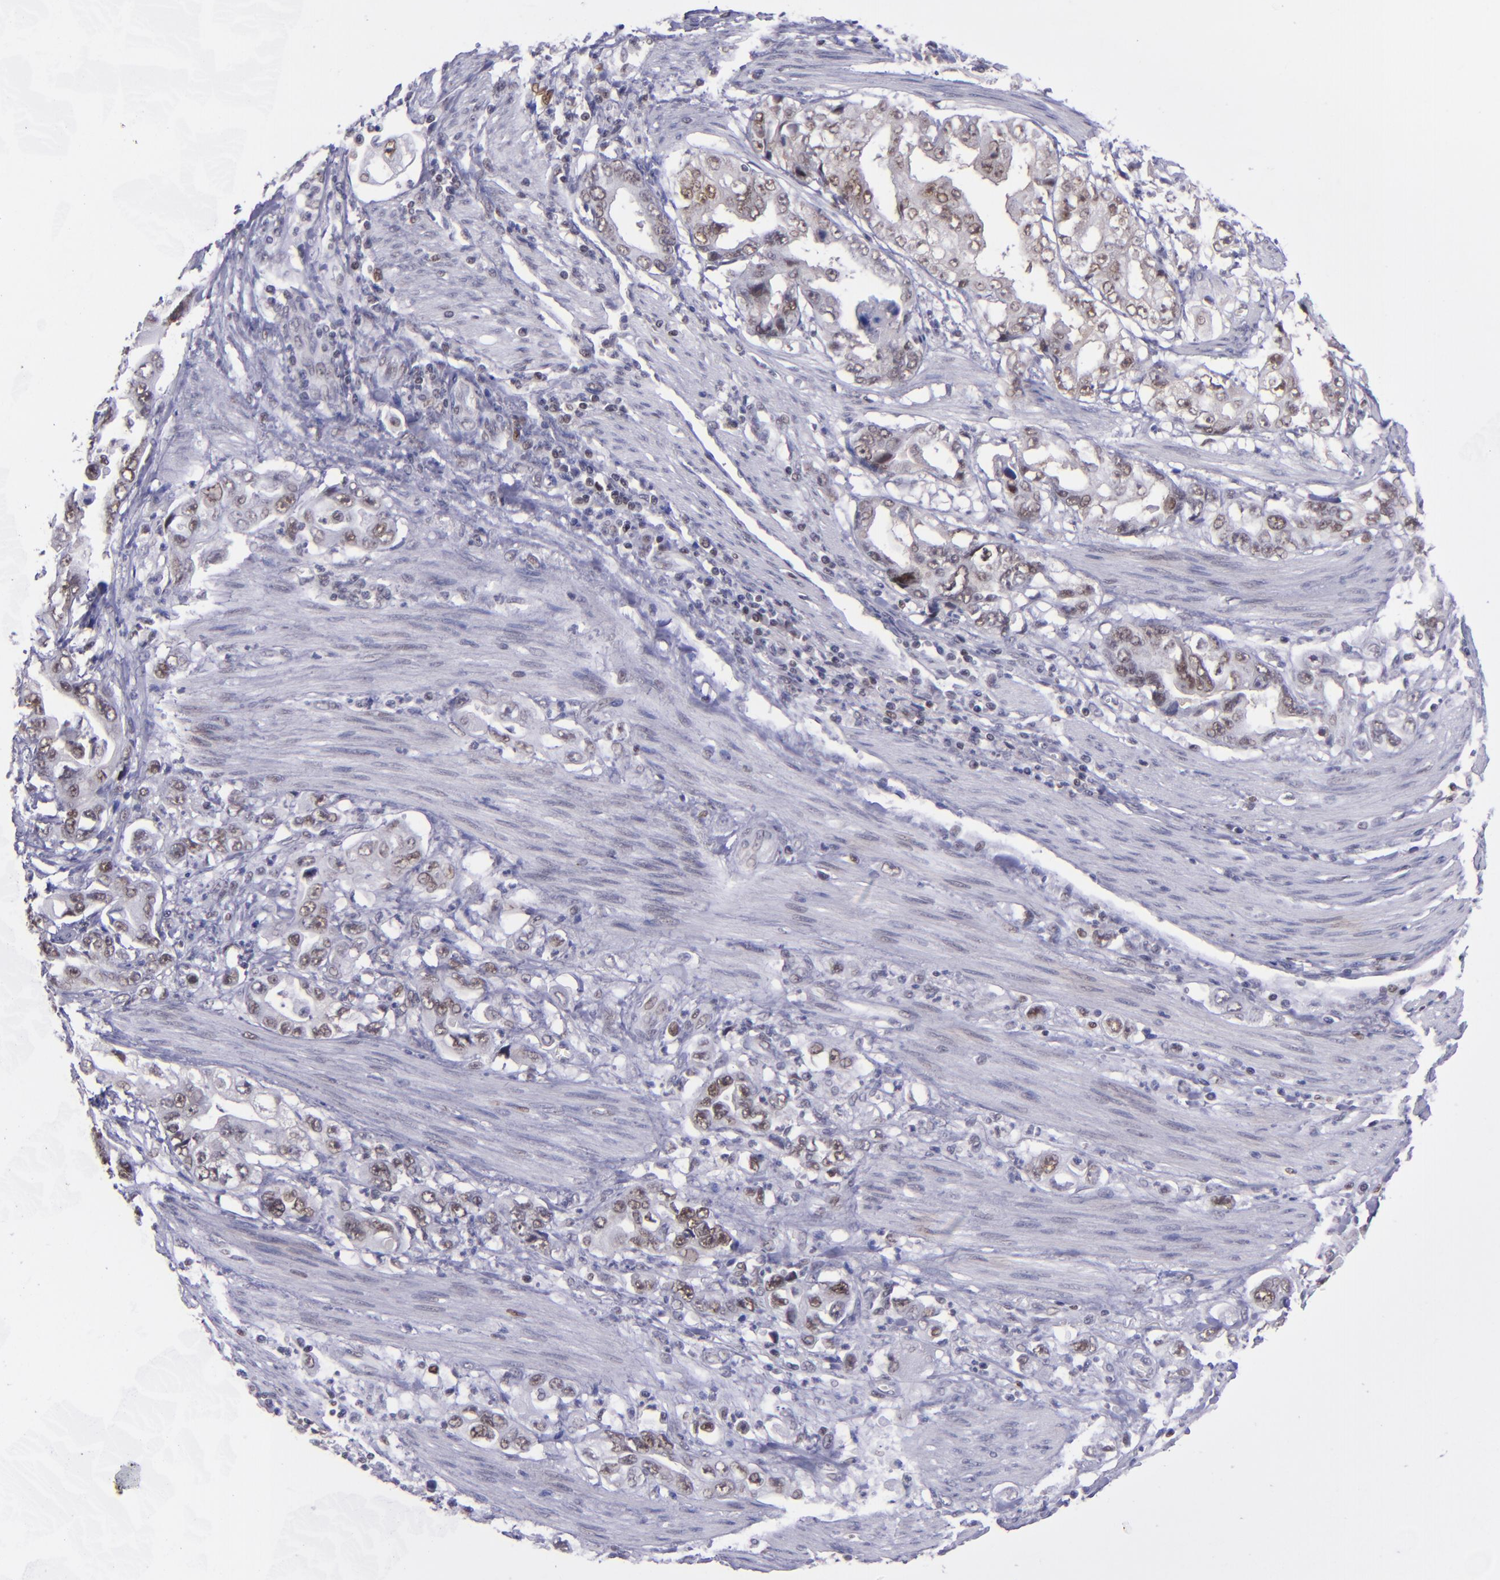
{"staining": {"intensity": "weak", "quantity": ">75%", "location": "nuclear"}, "tissue": "stomach cancer", "cell_type": "Tumor cells", "image_type": "cancer", "snomed": [{"axis": "morphology", "description": "Adenocarcinoma, NOS"}, {"axis": "topography", "description": "Pancreas"}, {"axis": "topography", "description": "Stomach, upper"}], "caption": "Tumor cells exhibit low levels of weak nuclear positivity in approximately >75% of cells in human stomach cancer. Using DAB (brown) and hematoxylin (blue) stains, captured at high magnification using brightfield microscopy.", "gene": "BAG1", "patient": {"sex": "male", "age": 77}}